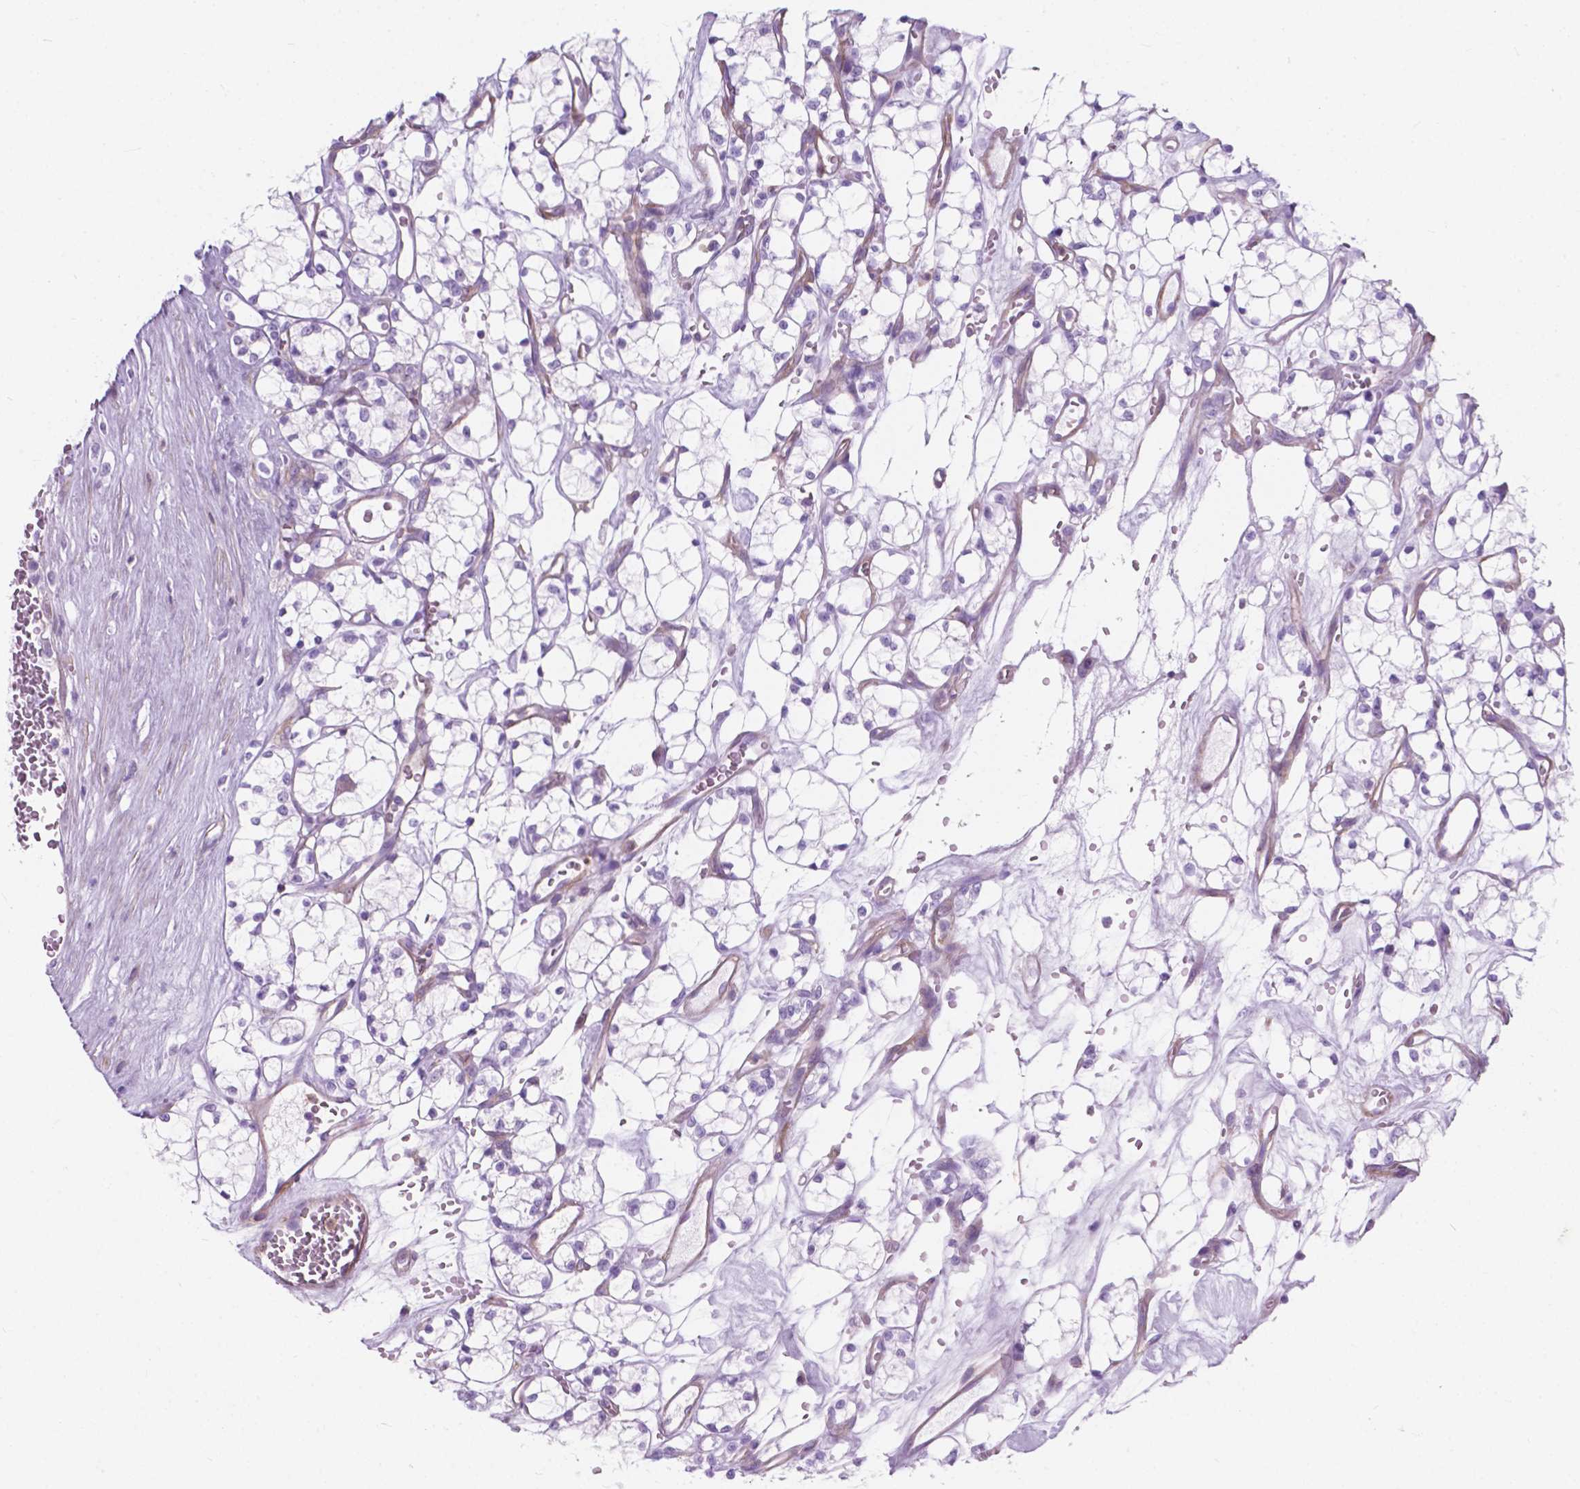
{"staining": {"intensity": "negative", "quantity": "none", "location": "none"}, "tissue": "renal cancer", "cell_type": "Tumor cells", "image_type": "cancer", "snomed": [{"axis": "morphology", "description": "Adenocarcinoma, NOS"}, {"axis": "topography", "description": "Kidney"}], "caption": "Tumor cells are negative for brown protein staining in adenocarcinoma (renal).", "gene": "KIAA0040", "patient": {"sex": "female", "age": 69}}